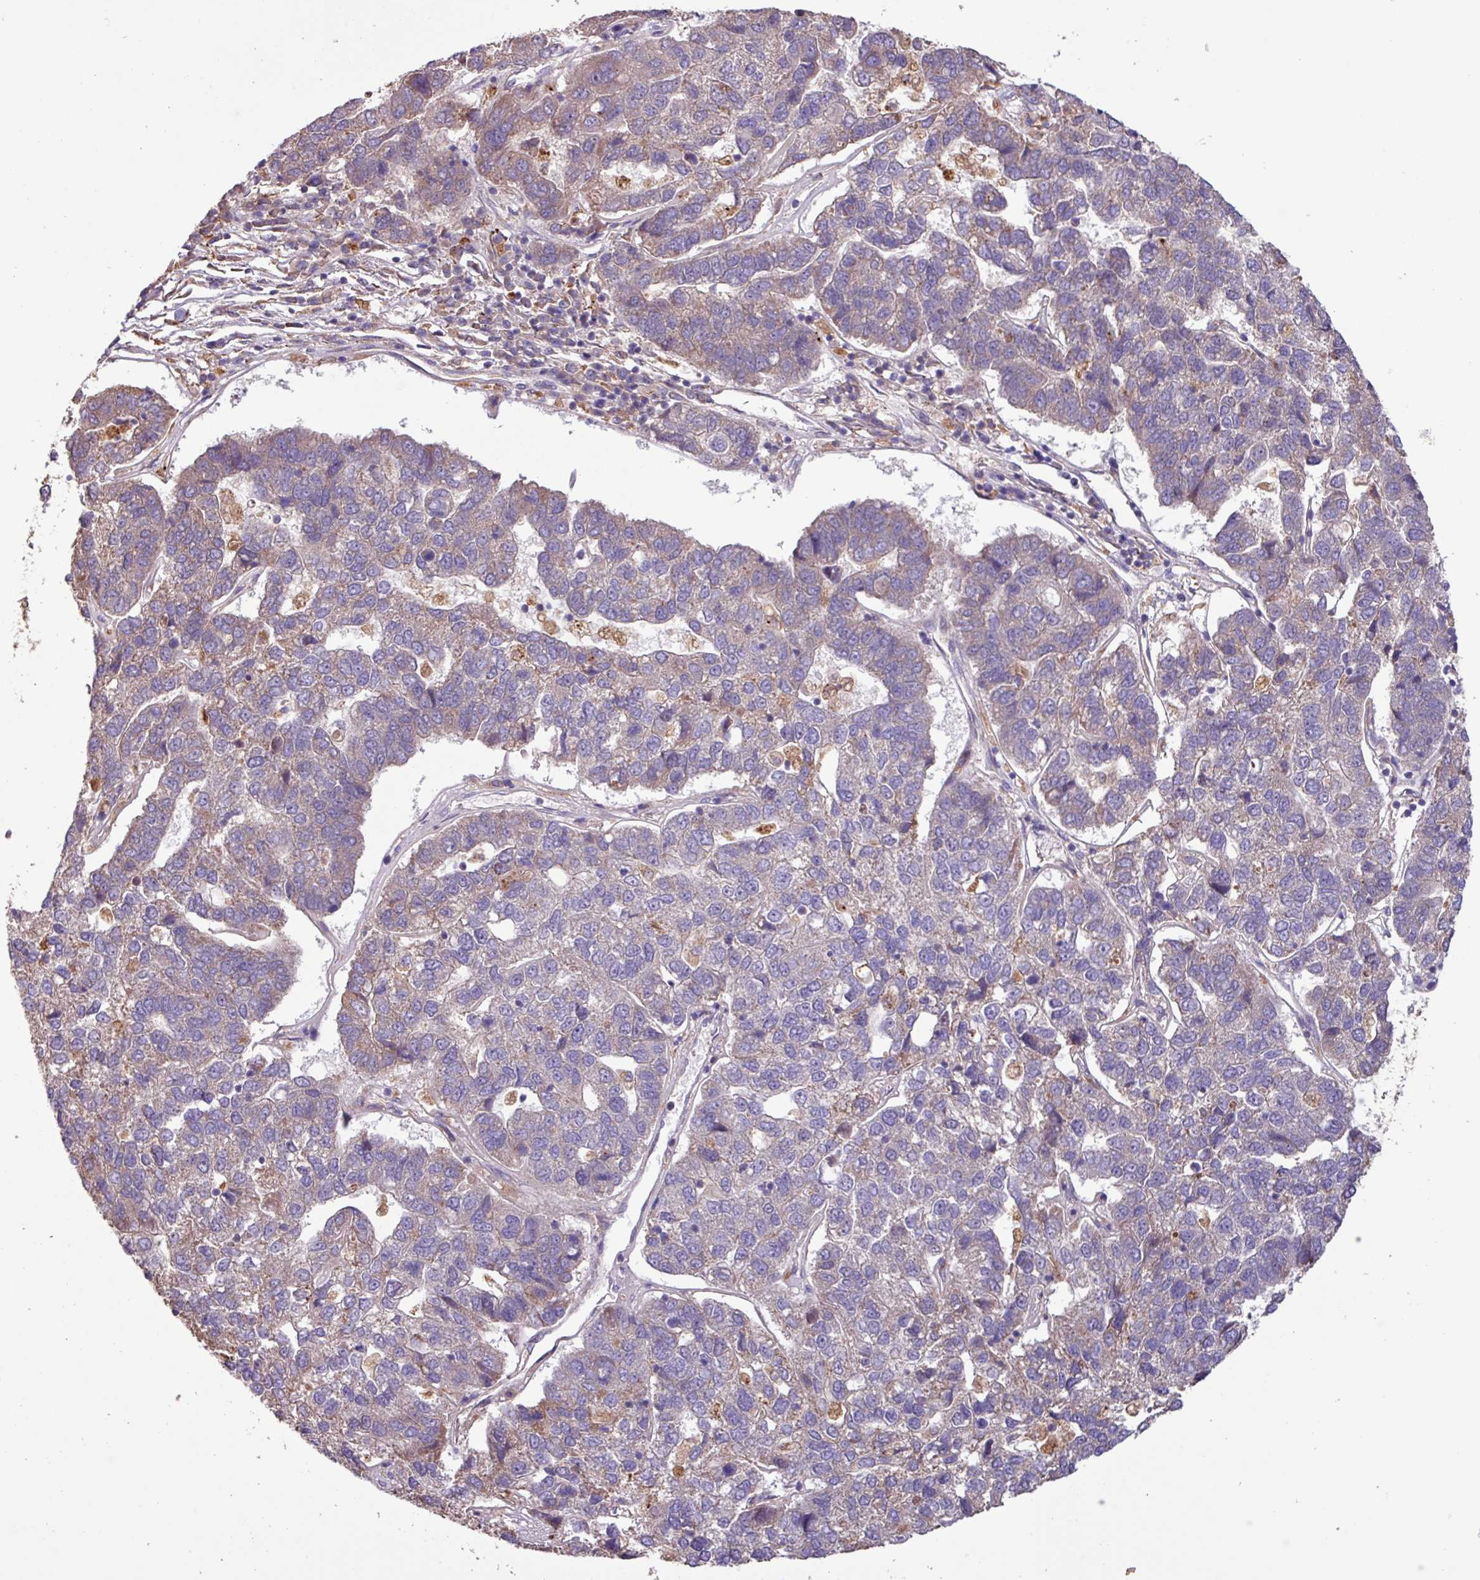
{"staining": {"intensity": "negative", "quantity": "none", "location": "none"}, "tissue": "pancreatic cancer", "cell_type": "Tumor cells", "image_type": "cancer", "snomed": [{"axis": "morphology", "description": "Adenocarcinoma, NOS"}, {"axis": "topography", "description": "Pancreas"}], "caption": "There is no significant positivity in tumor cells of pancreatic adenocarcinoma. (DAB IHC, high magnification).", "gene": "PTPRQ", "patient": {"sex": "female", "age": 61}}